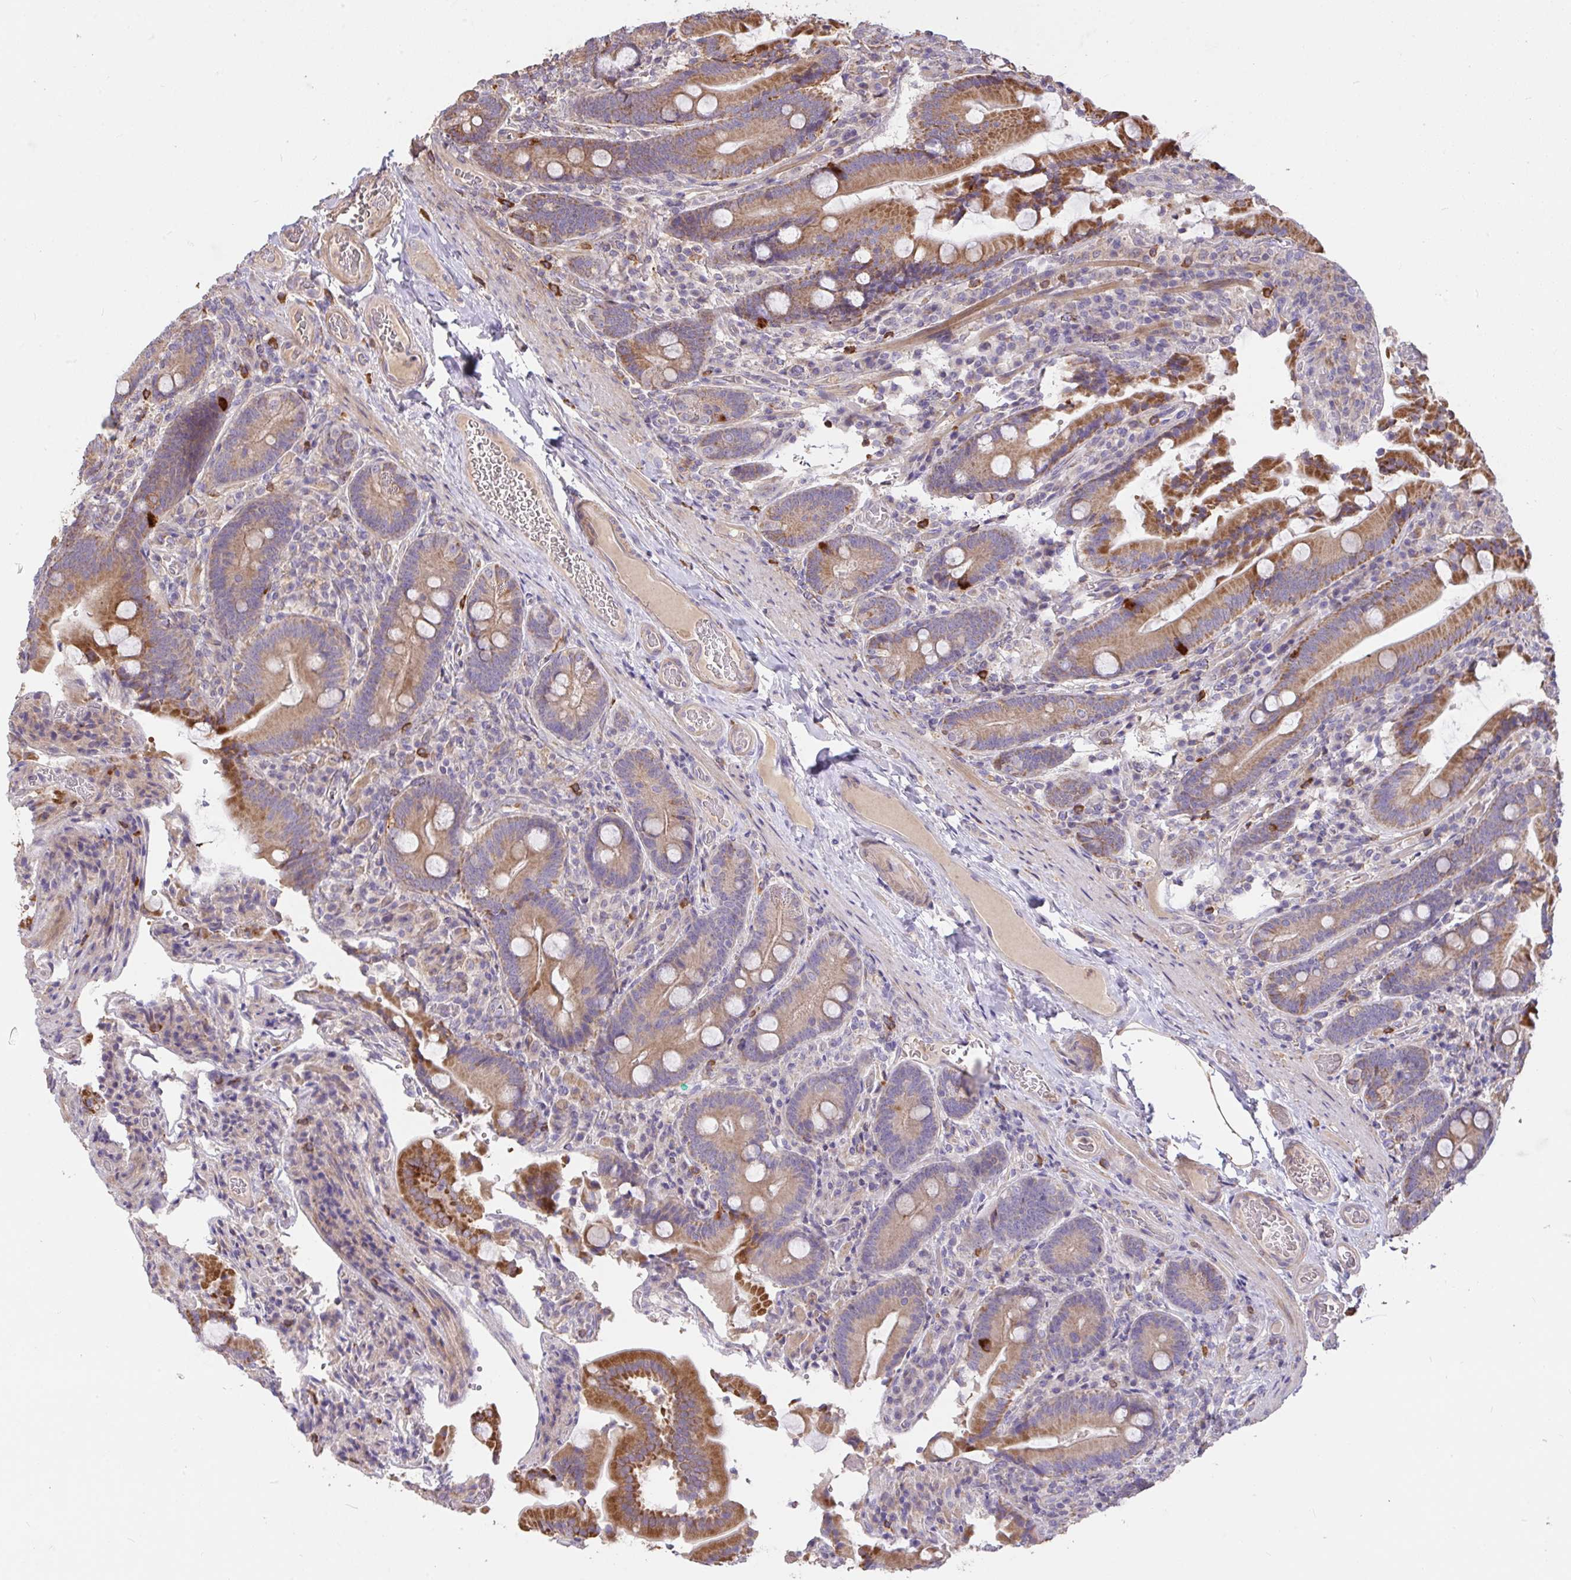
{"staining": {"intensity": "moderate", "quantity": ">75%", "location": "cytoplasmic/membranous"}, "tissue": "duodenum", "cell_type": "Glandular cells", "image_type": "normal", "snomed": [{"axis": "morphology", "description": "Normal tissue, NOS"}, {"axis": "topography", "description": "Duodenum"}], "caption": "Duodenum stained with DAB IHC demonstrates medium levels of moderate cytoplasmic/membranous positivity in about >75% of glandular cells.", "gene": "FCER1A", "patient": {"sex": "female", "age": 62}}